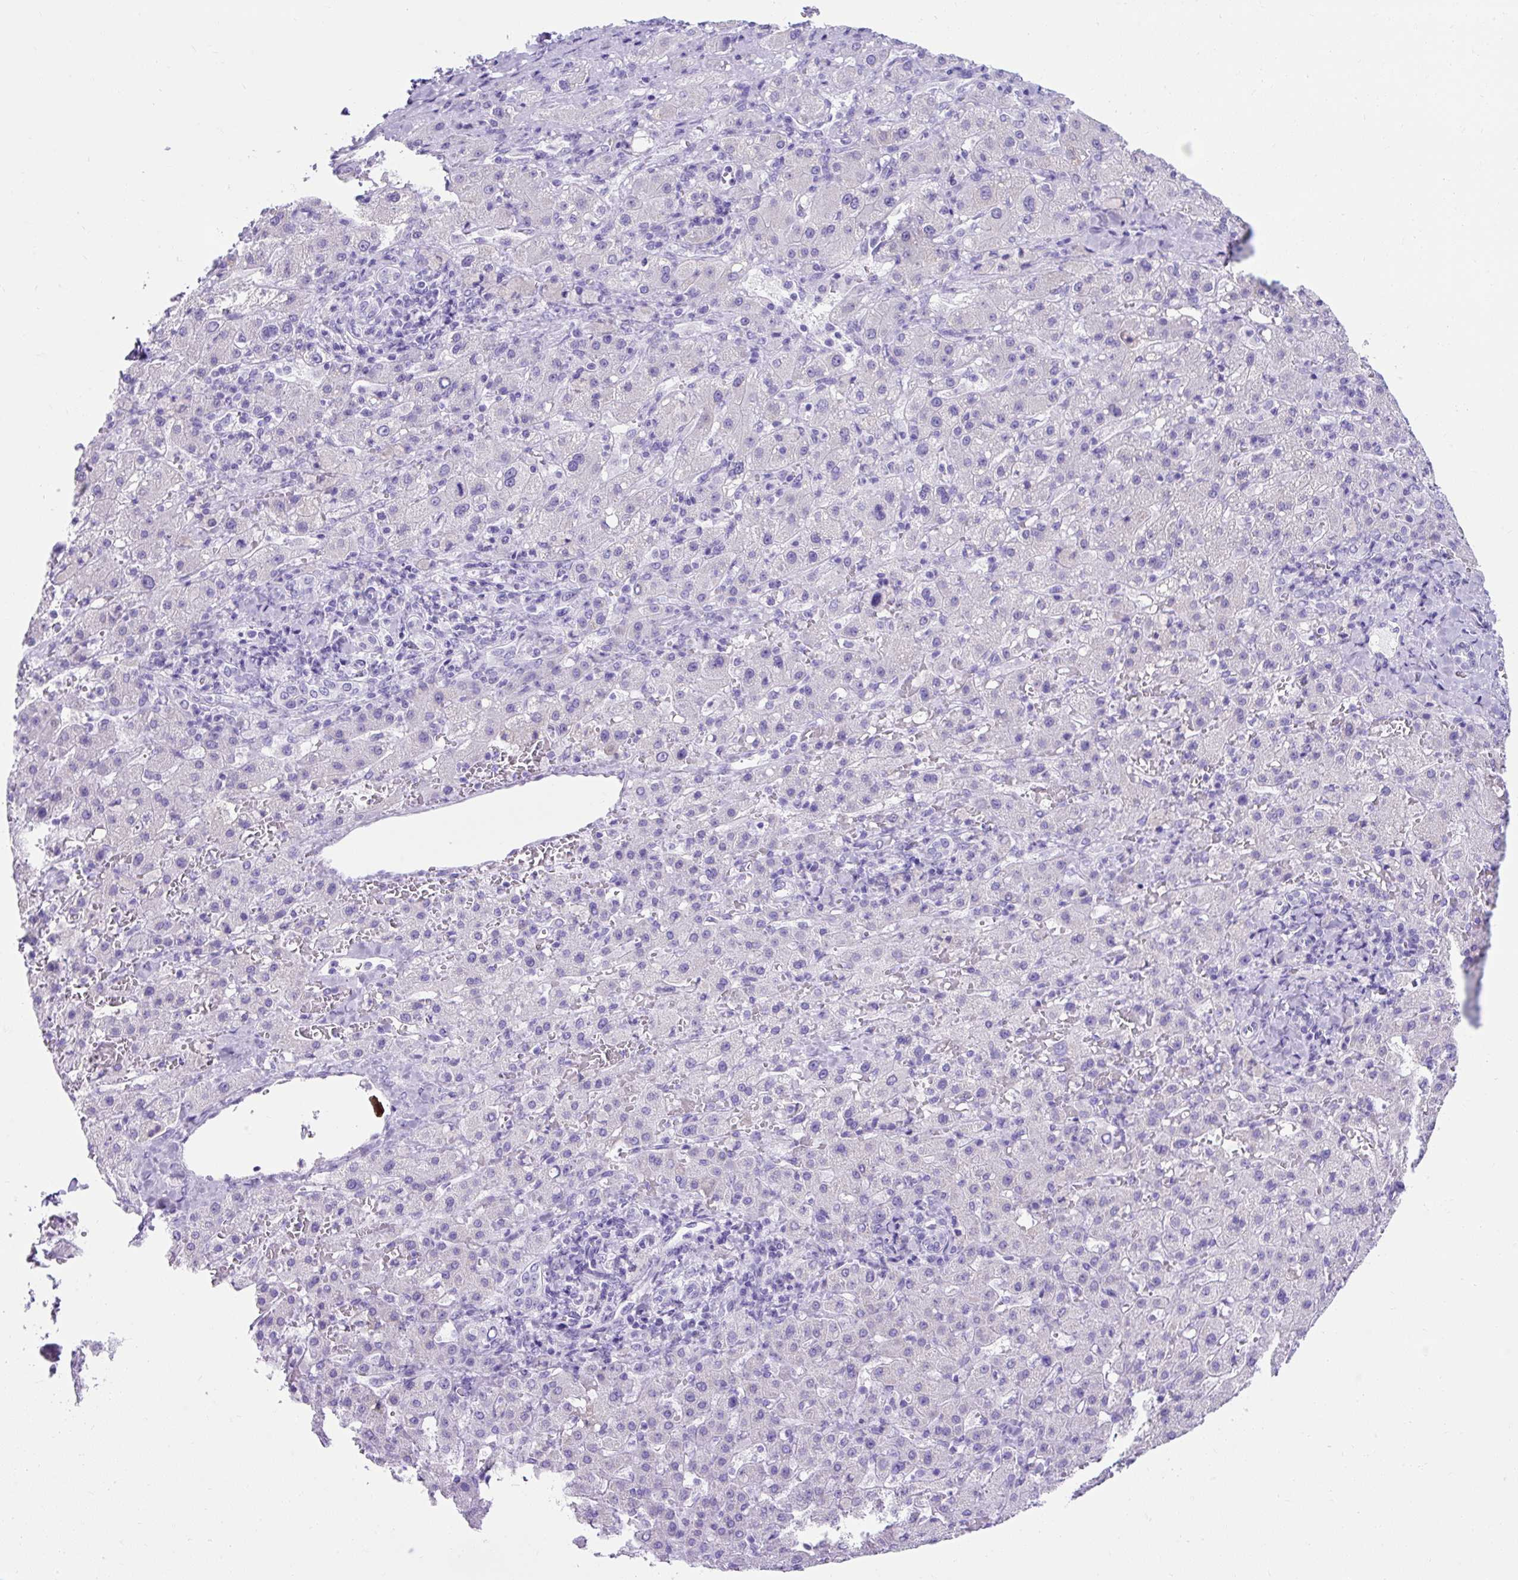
{"staining": {"intensity": "negative", "quantity": "none", "location": "none"}, "tissue": "liver cancer", "cell_type": "Tumor cells", "image_type": "cancer", "snomed": [{"axis": "morphology", "description": "Carcinoma, Hepatocellular, NOS"}, {"axis": "topography", "description": "Liver"}], "caption": "The photomicrograph reveals no staining of tumor cells in hepatocellular carcinoma (liver).", "gene": "KRT12", "patient": {"sex": "female", "age": 58}}